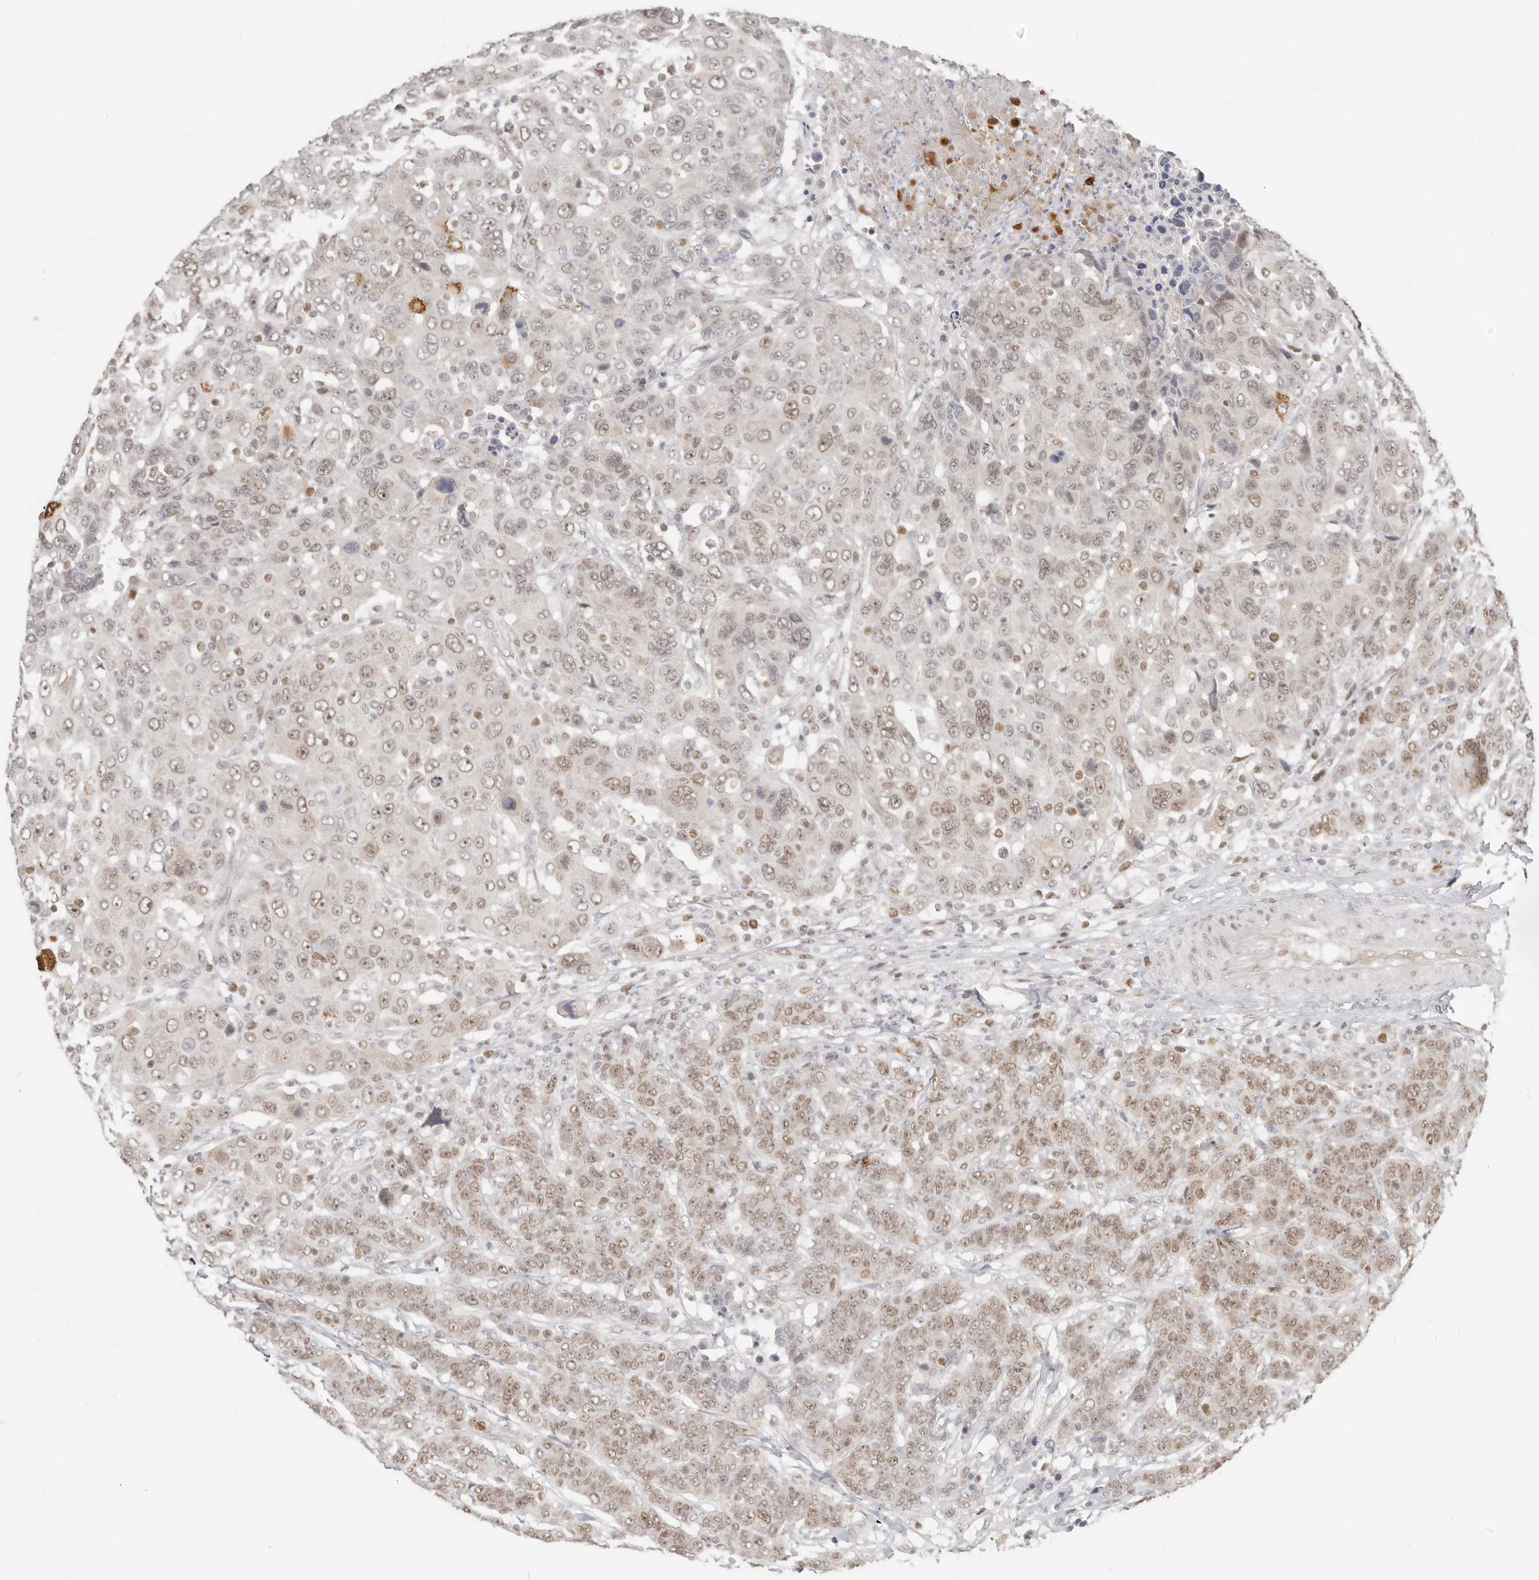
{"staining": {"intensity": "weak", "quantity": ">75%", "location": "nuclear"}, "tissue": "breast cancer", "cell_type": "Tumor cells", "image_type": "cancer", "snomed": [{"axis": "morphology", "description": "Duct carcinoma"}, {"axis": "topography", "description": "Breast"}], "caption": "Immunohistochemical staining of breast intraductal carcinoma demonstrates low levels of weak nuclear protein positivity in about >75% of tumor cells. (Stains: DAB (3,3'-diaminobenzidine) in brown, nuclei in blue, Microscopy: brightfield microscopy at high magnification).", "gene": "RFC2", "patient": {"sex": "female", "age": 37}}